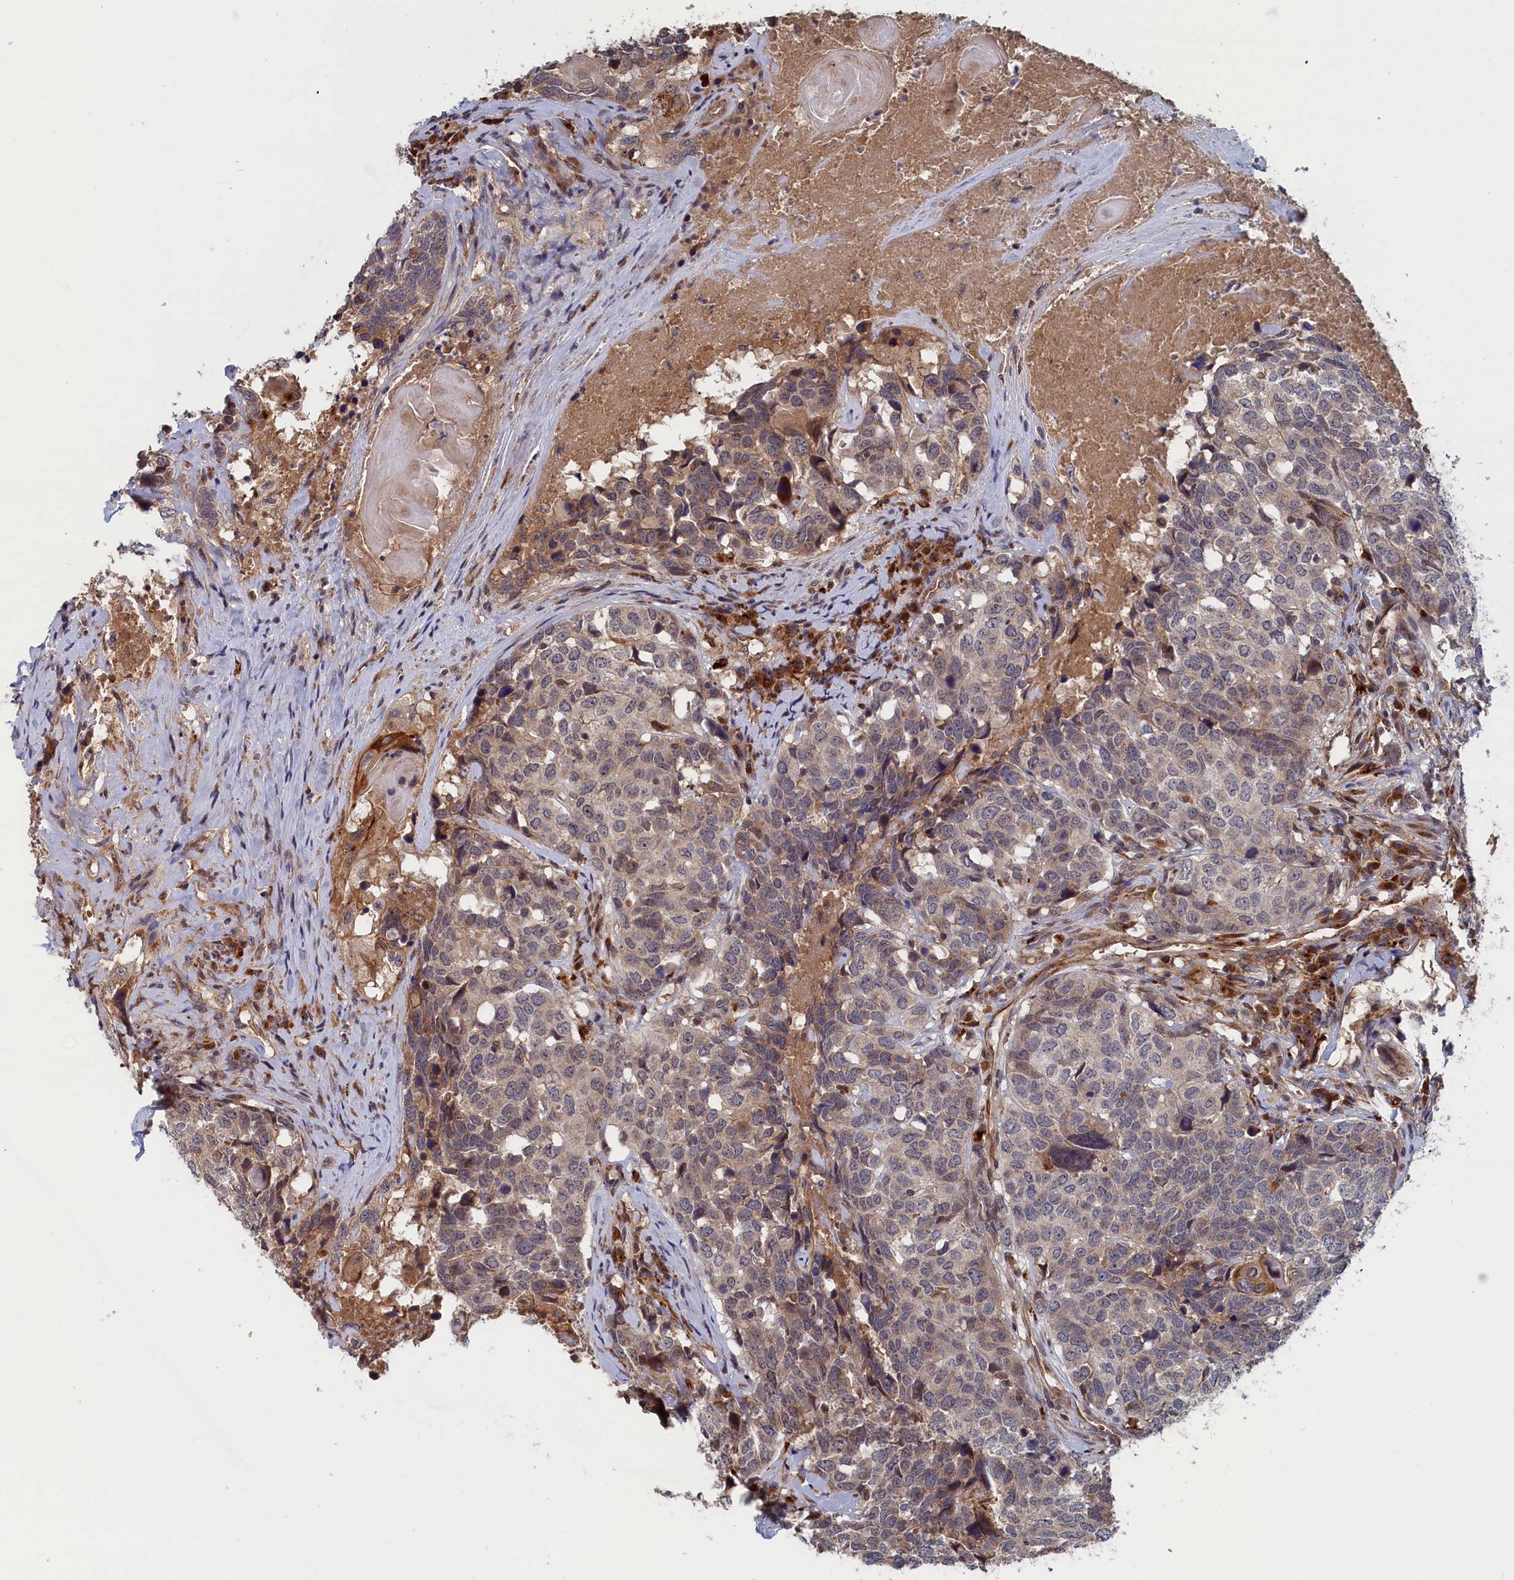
{"staining": {"intensity": "weak", "quantity": "<25%", "location": "cytoplasmic/membranous"}, "tissue": "head and neck cancer", "cell_type": "Tumor cells", "image_type": "cancer", "snomed": [{"axis": "morphology", "description": "Squamous cell carcinoma, NOS"}, {"axis": "topography", "description": "Head-Neck"}], "caption": "This photomicrograph is of head and neck cancer (squamous cell carcinoma) stained with immunohistochemistry (IHC) to label a protein in brown with the nuclei are counter-stained blue. There is no positivity in tumor cells.", "gene": "TRAPPC2L", "patient": {"sex": "male", "age": 66}}